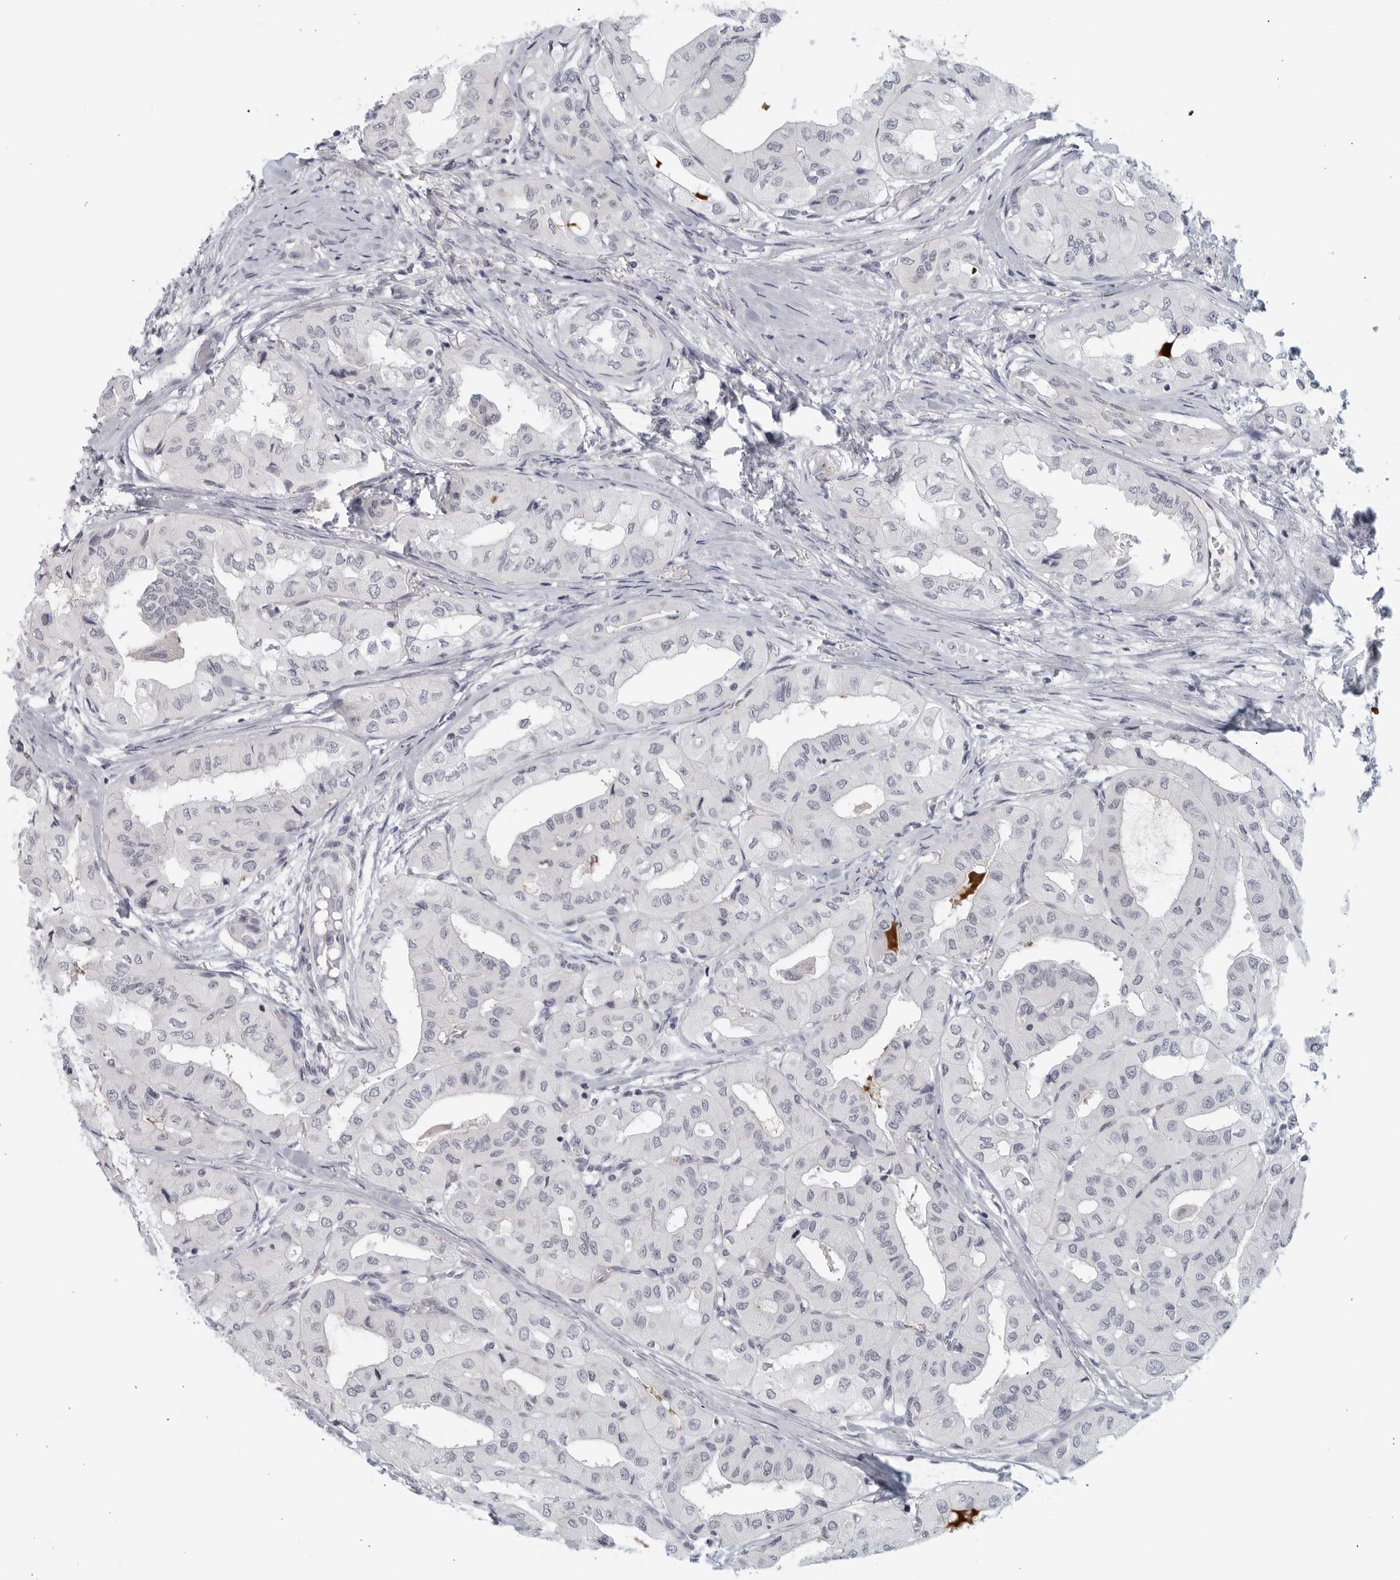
{"staining": {"intensity": "negative", "quantity": "none", "location": "none"}, "tissue": "thyroid cancer", "cell_type": "Tumor cells", "image_type": "cancer", "snomed": [{"axis": "morphology", "description": "Papillary adenocarcinoma, NOS"}, {"axis": "topography", "description": "Thyroid gland"}], "caption": "Photomicrograph shows no significant protein positivity in tumor cells of papillary adenocarcinoma (thyroid).", "gene": "MATN1", "patient": {"sex": "female", "age": 59}}